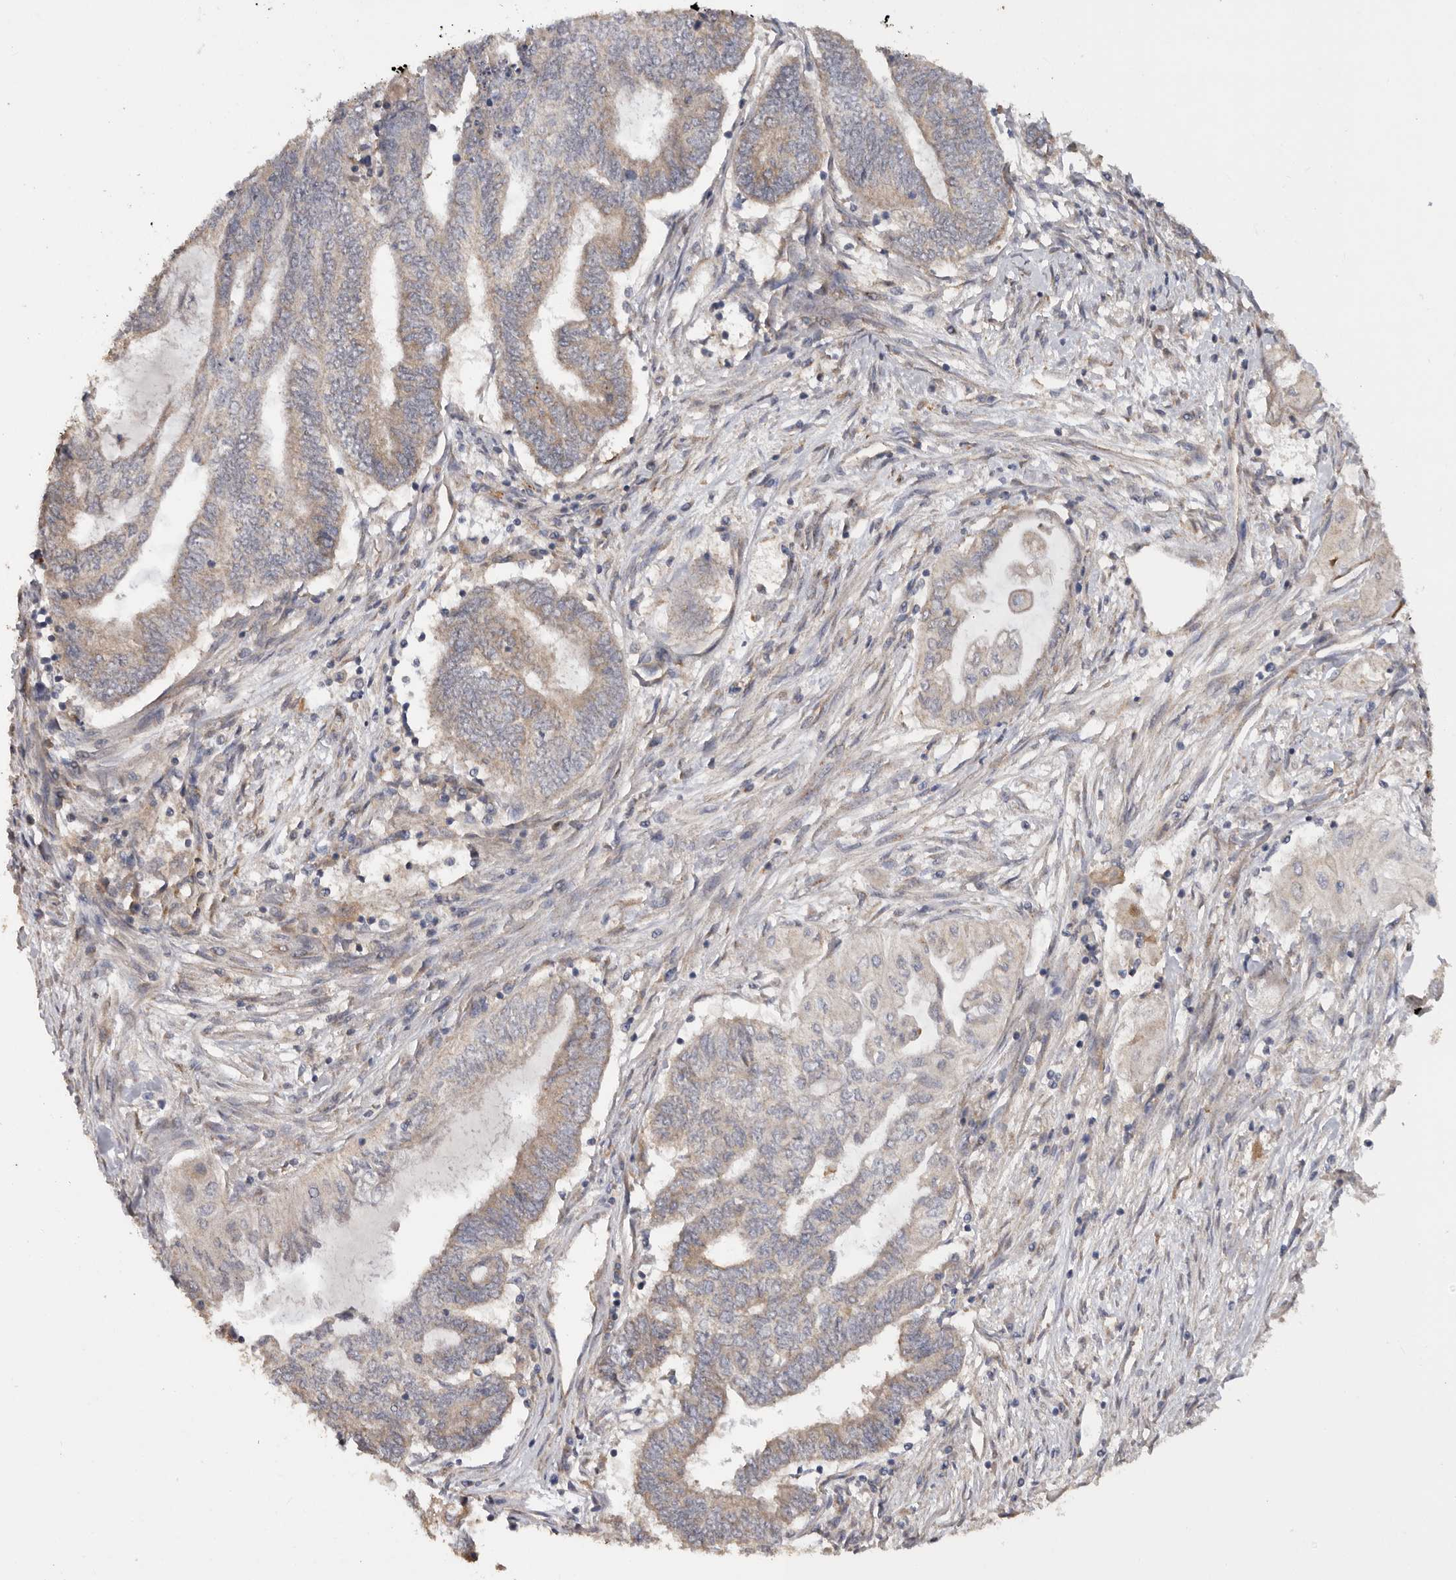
{"staining": {"intensity": "moderate", "quantity": ">75%", "location": "cytoplasmic/membranous"}, "tissue": "endometrial cancer", "cell_type": "Tumor cells", "image_type": "cancer", "snomed": [{"axis": "morphology", "description": "Adenocarcinoma, NOS"}, {"axis": "topography", "description": "Uterus"}, {"axis": "topography", "description": "Endometrium"}], "caption": "An immunohistochemistry photomicrograph of neoplastic tissue is shown. Protein staining in brown shows moderate cytoplasmic/membranous positivity in endometrial cancer (adenocarcinoma) within tumor cells.", "gene": "PODXL2", "patient": {"sex": "female", "age": 70}}